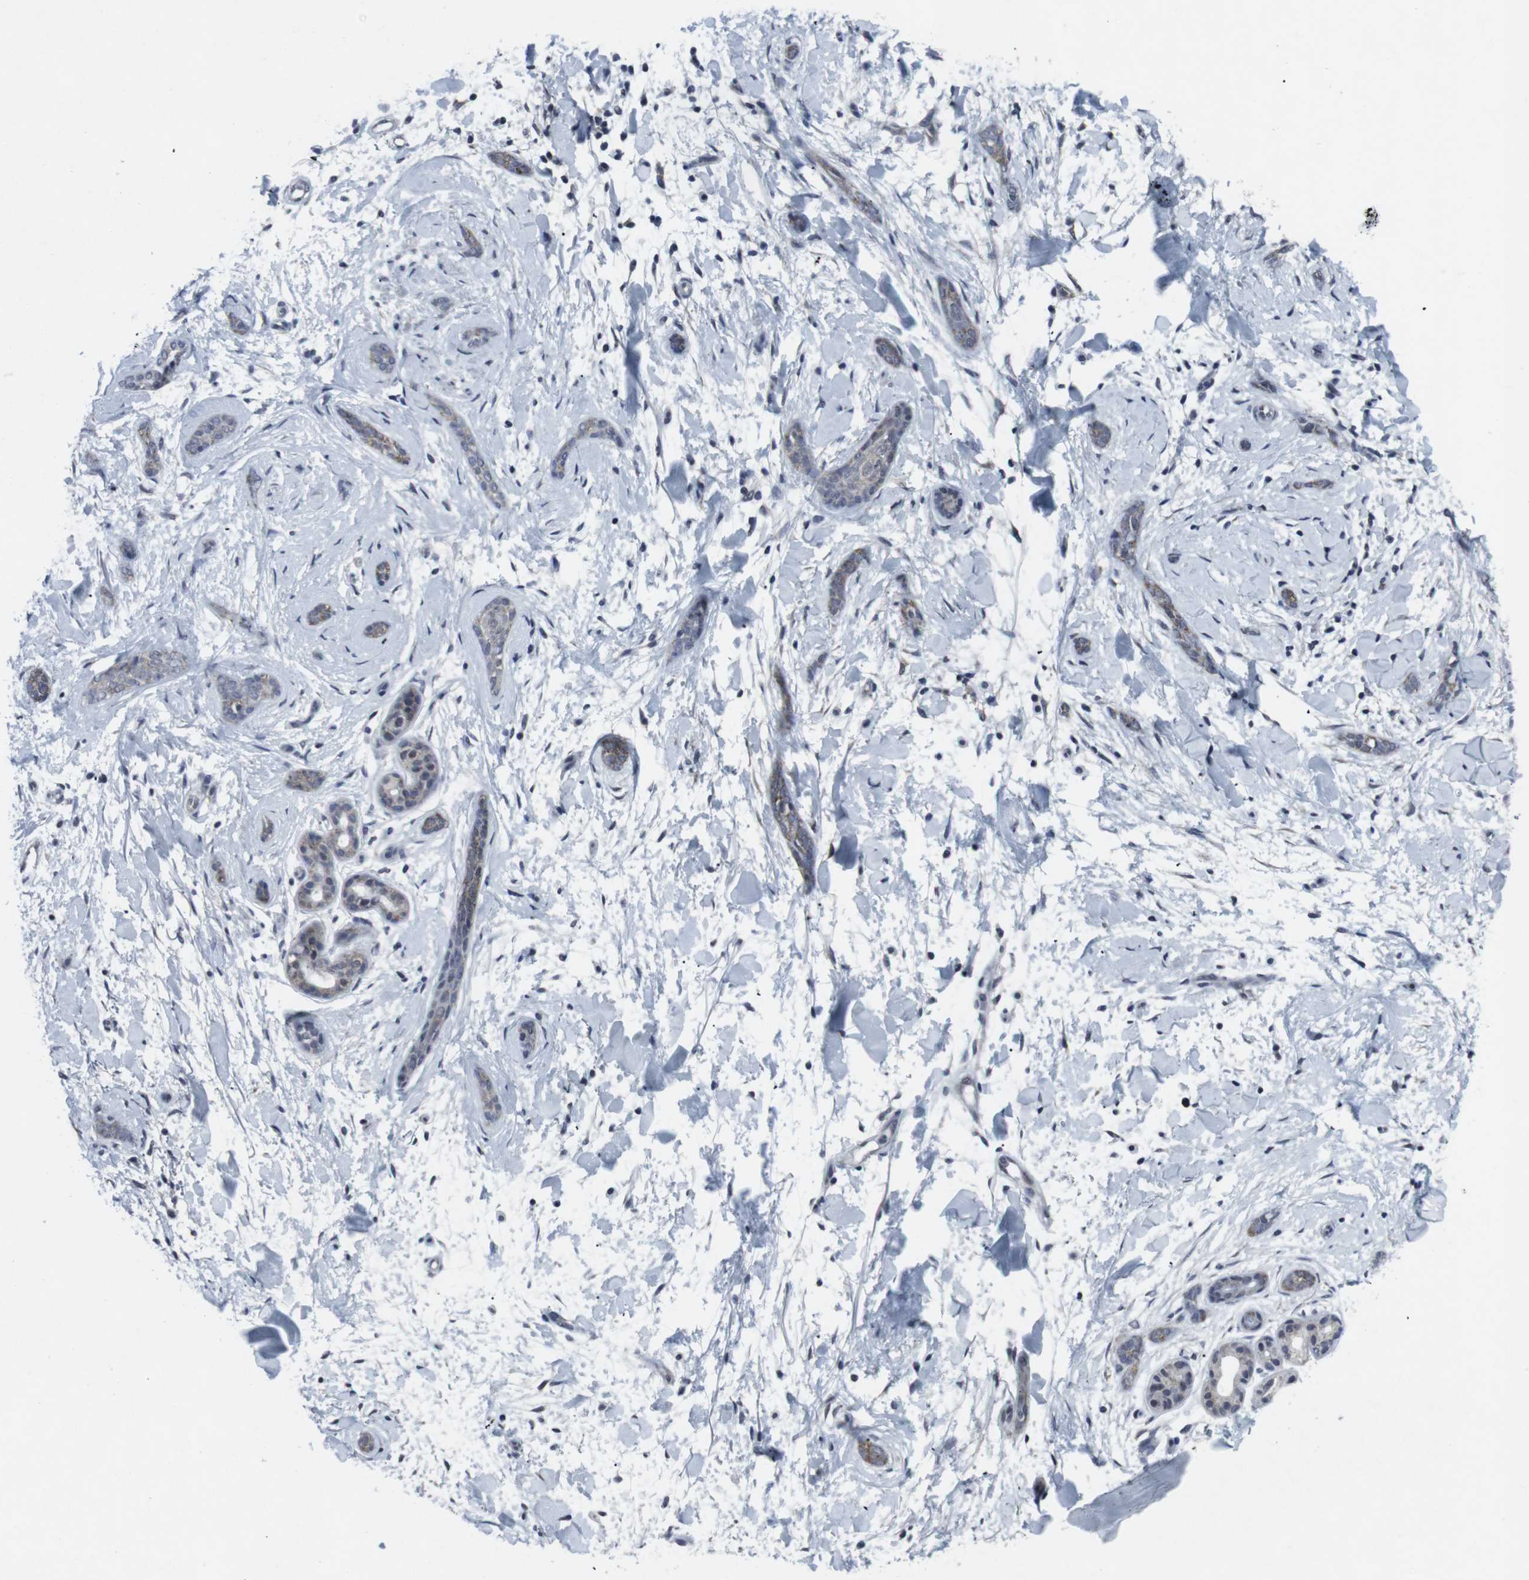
{"staining": {"intensity": "moderate", "quantity": "25%-75%", "location": "cytoplasmic/membranous"}, "tissue": "skin cancer", "cell_type": "Tumor cells", "image_type": "cancer", "snomed": [{"axis": "morphology", "description": "Basal cell carcinoma"}, {"axis": "morphology", "description": "Adnexal tumor, benign"}, {"axis": "topography", "description": "Skin"}], "caption": "Immunohistochemistry (IHC) of human benign adnexal tumor (skin) exhibits medium levels of moderate cytoplasmic/membranous positivity in approximately 25%-75% of tumor cells. (Stains: DAB (3,3'-diaminobenzidine) in brown, nuclei in blue, Microscopy: brightfield microscopy at high magnification).", "gene": "GEMIN2", "patient": {"sex": "female", "age": 42}}